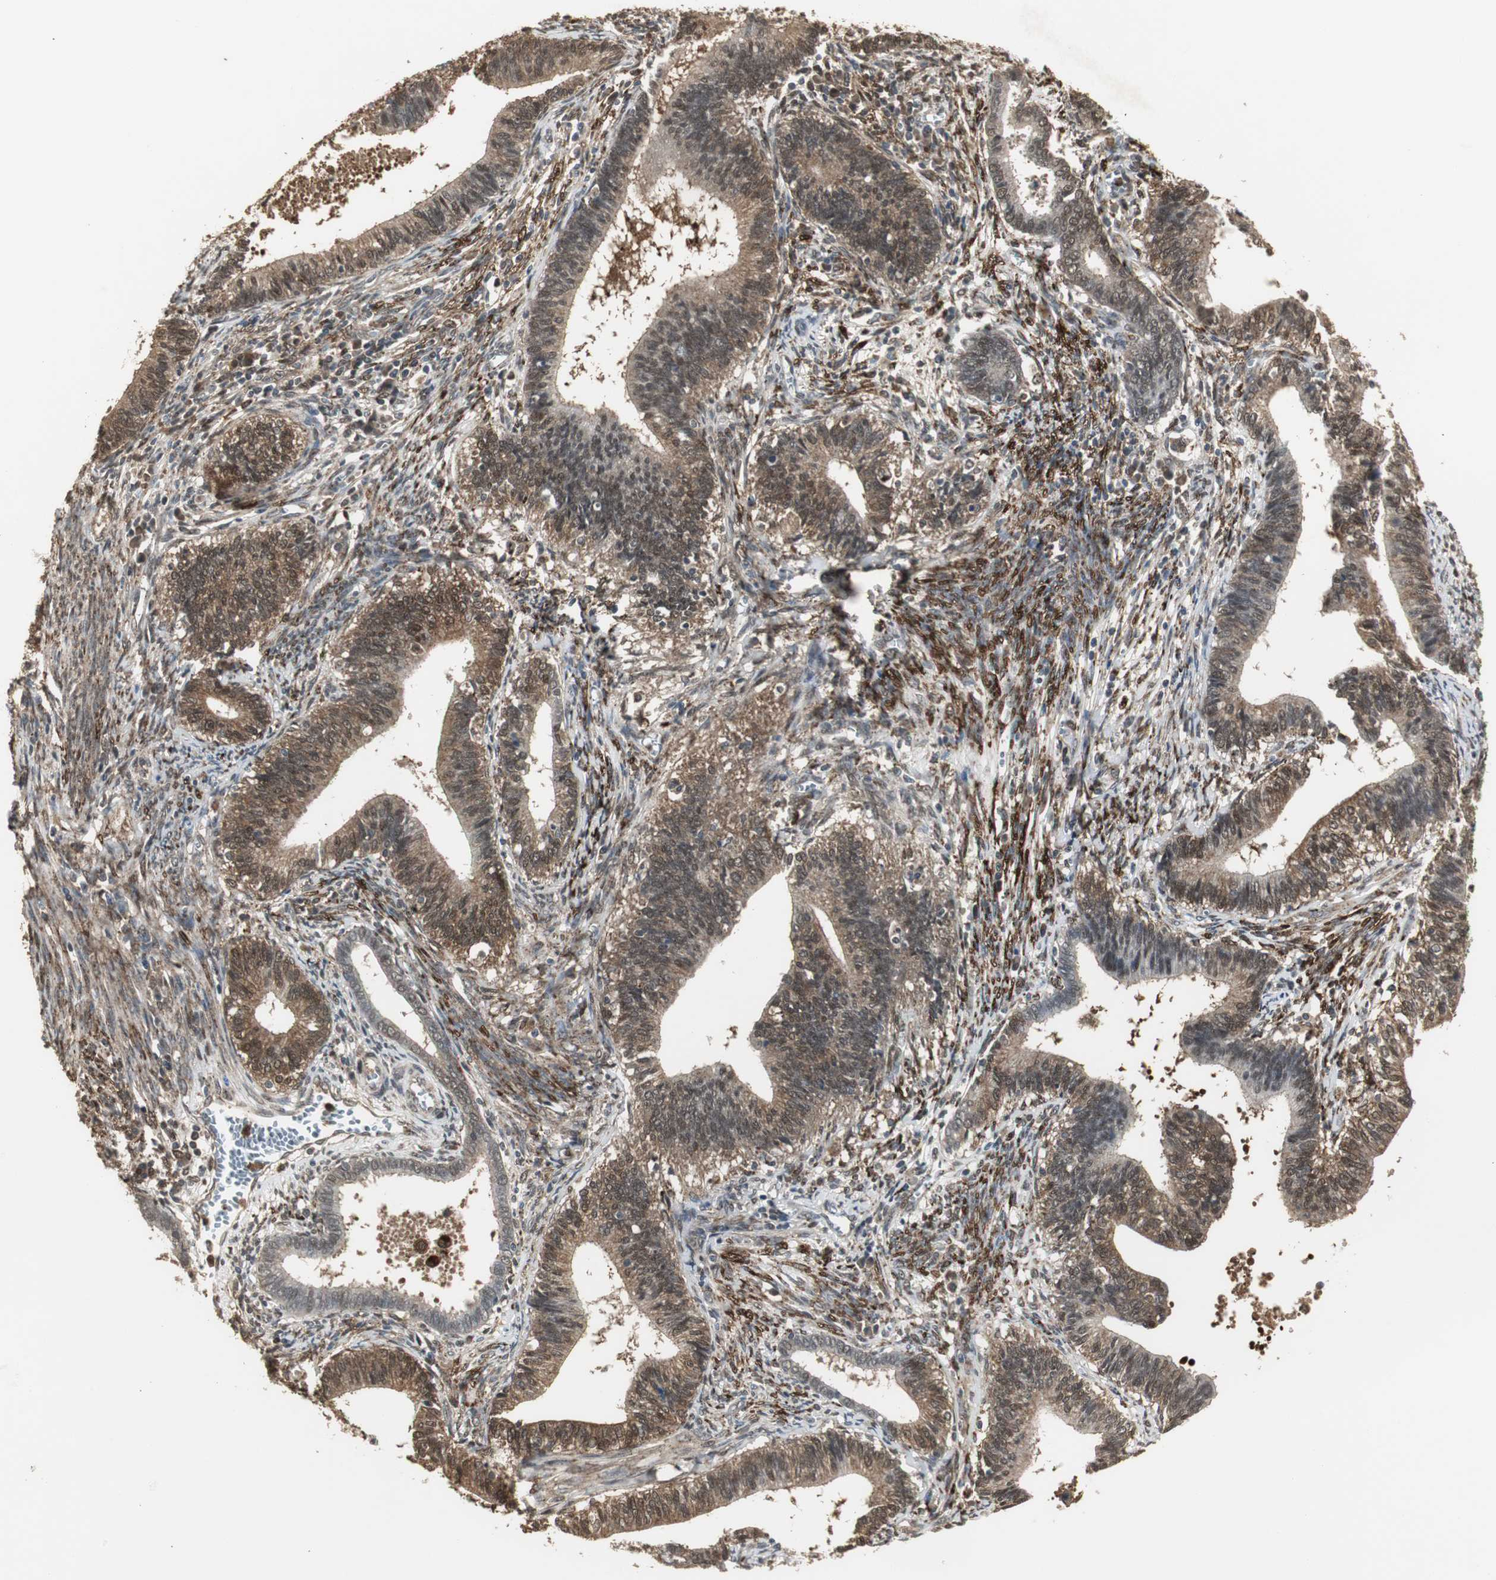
{"staining": {"intensity": "strong", "quantity": ">75%", "location": "cytoplasmic/membranous,nuclear"}, "tissue": "cervical cancer", "cell_type": "Tumor cells", "image_type": "cancer", "snomed": [{"axis": "morphology", "description": "Adenocarcinoma, NOS"}, {"axis": "topography", "description": "Cervix"}], "caption": "This is a micrograph of IHC staining of adenocarcinoma (cervical), which shows strong expression in the cytoplasmic/membranous and nuclear of tumor cells.", "gene": "PLIN3", "patient": {"sex": "female", "age": 44}}